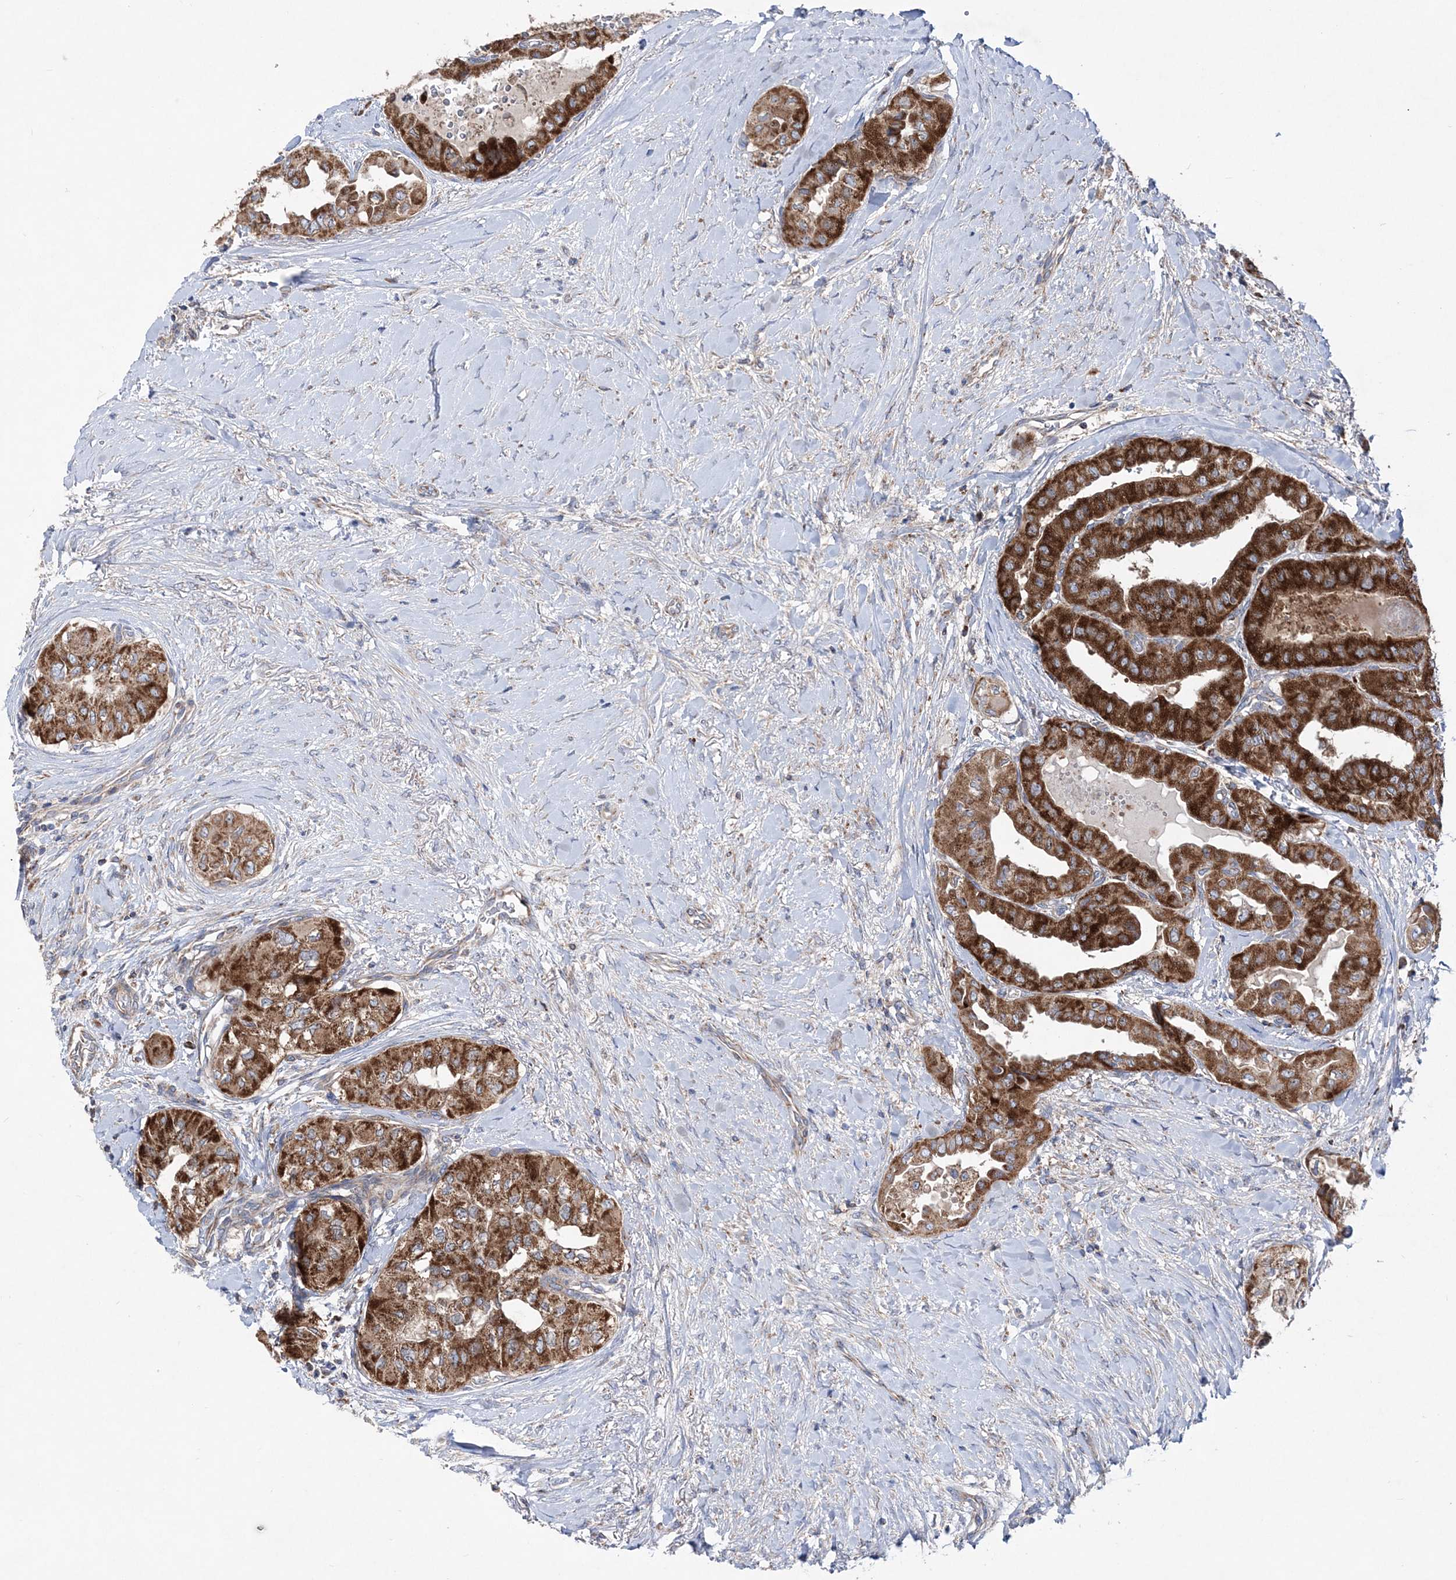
{"staining": {"intensity": "strong", "quantity": ">75%", "location": "cytoplasmic/membranous"}, "tissue": "thyroid cancer", "cell_type": "Tumor cells", "image_type": "cancer", "snomed": [{"axis": "morphology", "description": "Papillary adenocarcinoma, NOS"}, {"axis": "topography", "description": "Thyroid gland"}], "caption": "Strong cytoplasmic/membranous protein expression is appreciated in about >75% of tumor cells in thyroid papillary adenocarcinoma. The protein is stained brown, and the nuclei are stained in blue (DAB (3,3'-diaminobenzidine) IHC with brightfield microscopy, high magnification).", "gene": "NGLY1", "patient": {"sex": "female", "age": 59}}